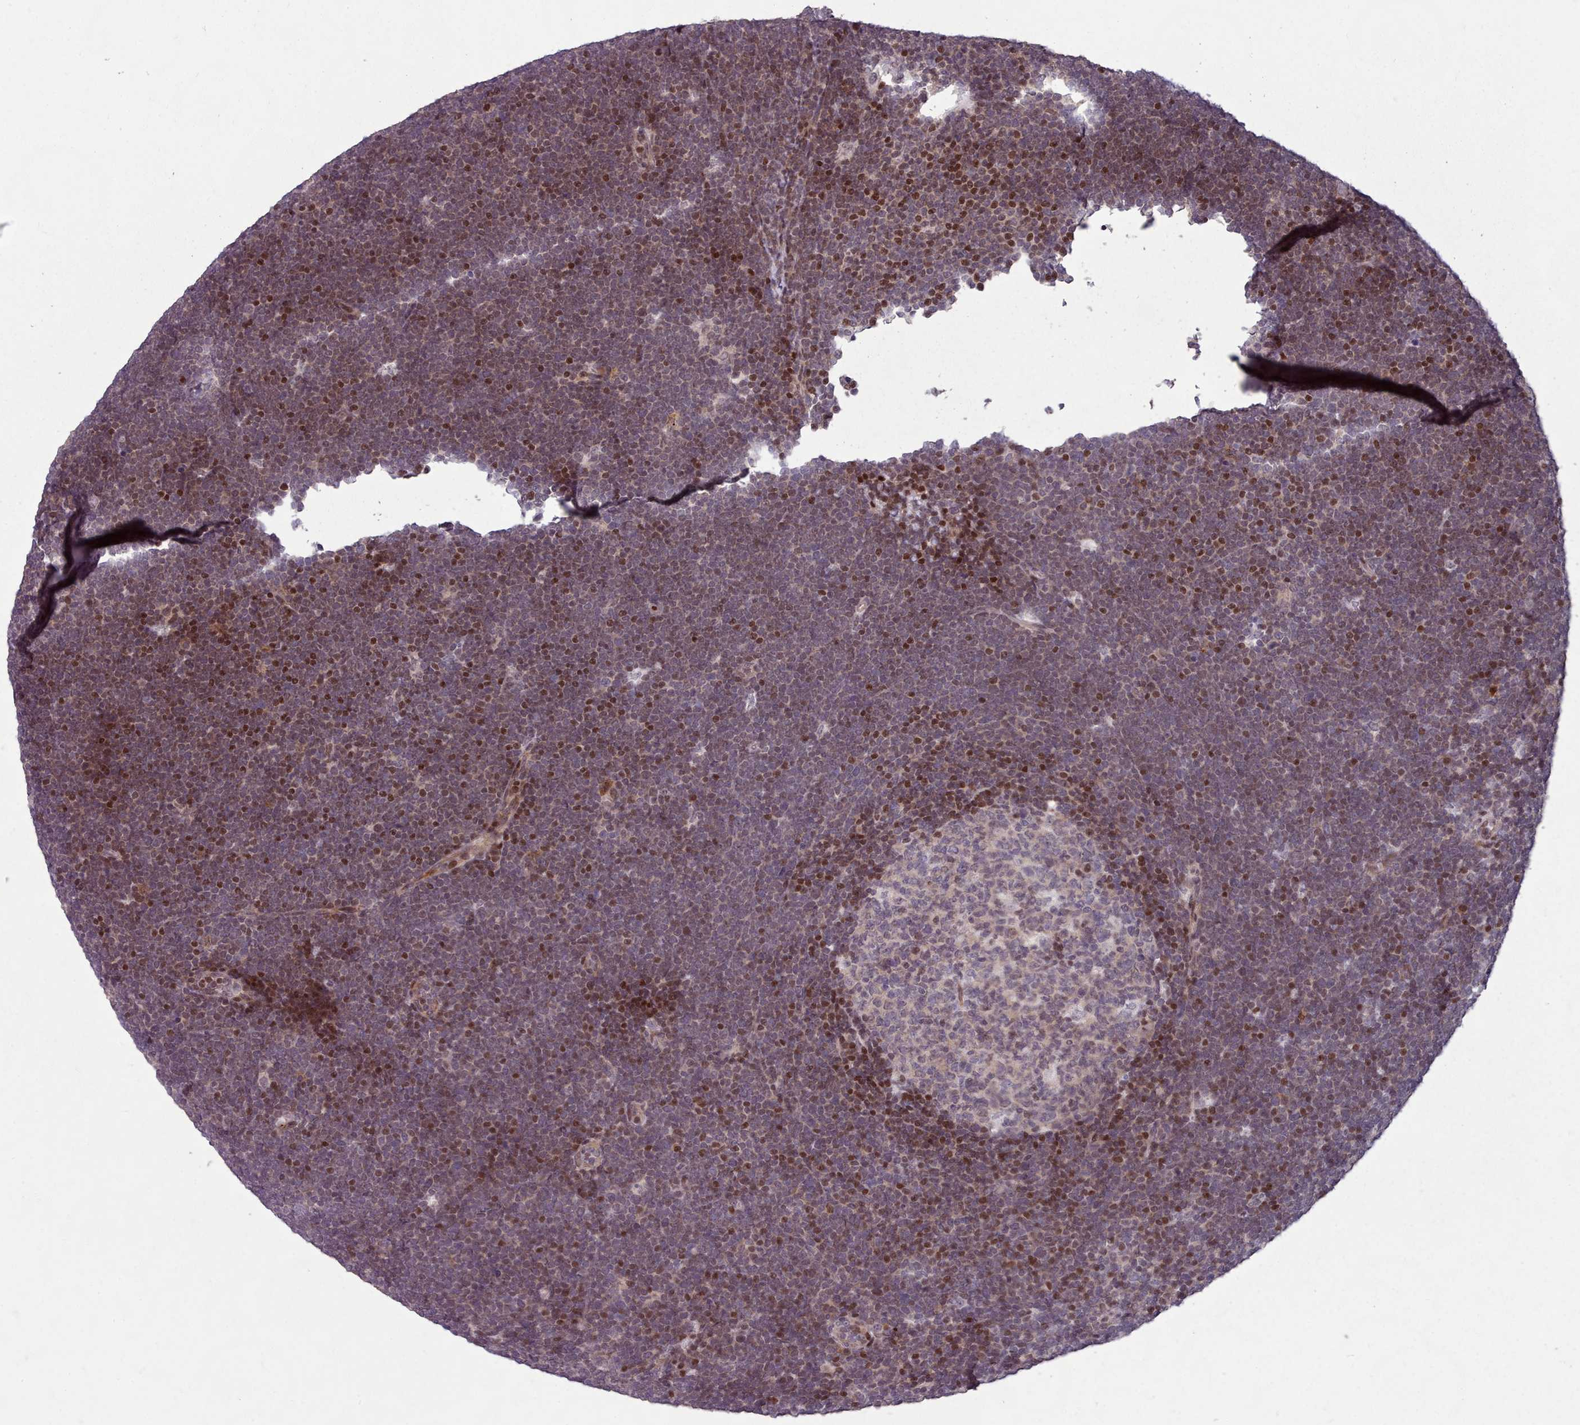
{"staining": {"intensity": "moderate", "quantity": "<25%", "location": "nuclear"}, "tissue": "lymphoma", "cell_type": "Tumor cells", "image_type": "cancer", "snomed": [{"axis": "morphology", "description": "Malignant lymphoma, non-Hodgkin's type, High grade"}, {"axis": "topography", "description": "Lymph node"}], "caption": "Malignant lymphoma, non-Hodgkin's type (high-grade) stained for a protein (brown) exhibits moderate nuclear positive positivity in approximately <25% of tumor cells.", "gene": "ENSA", "patient": {"sex": "male", "age": 13}}